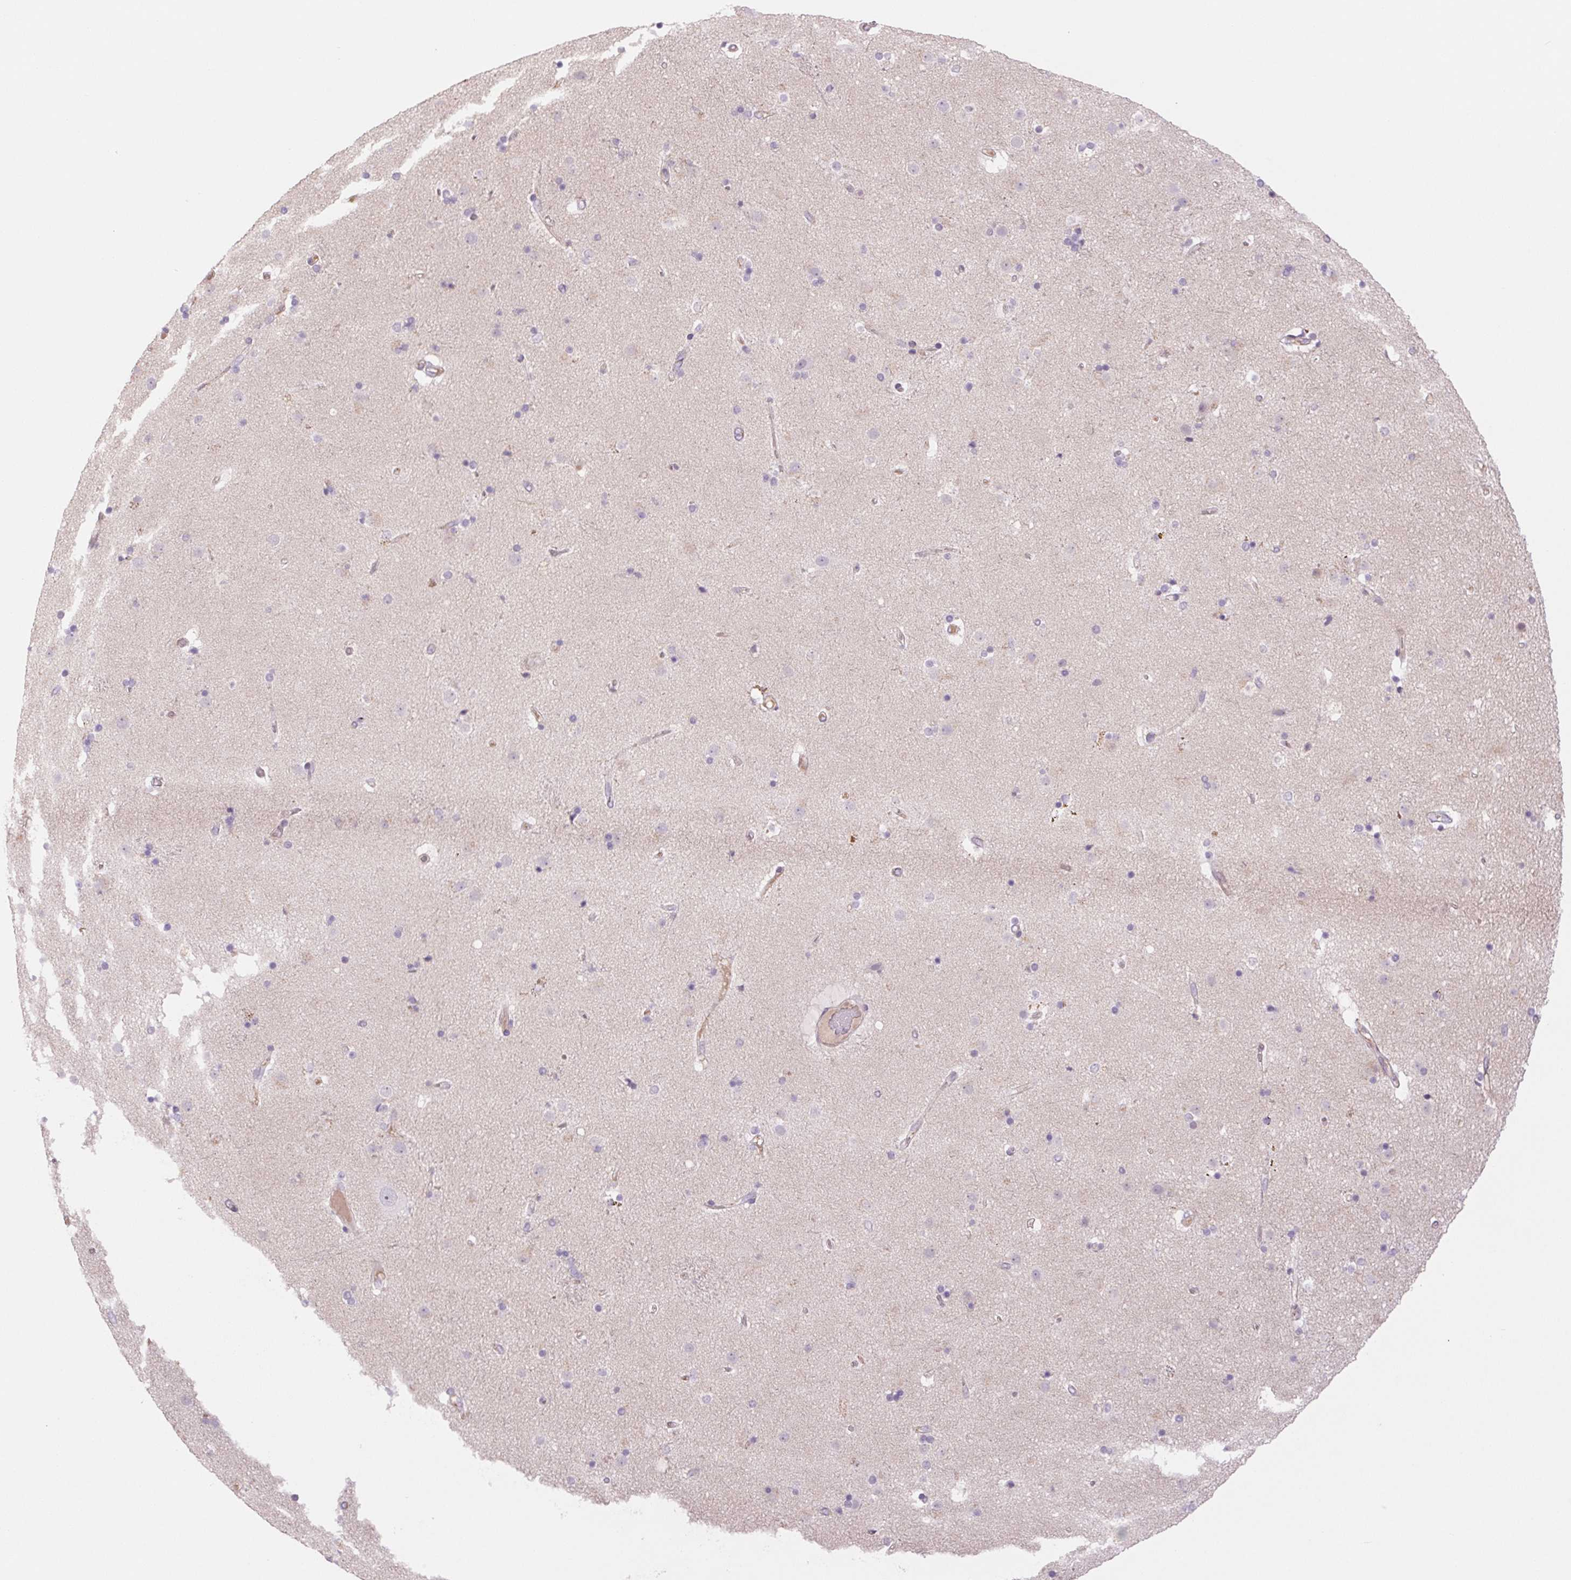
{"staining": {"intensity": "negative", "quantity": "none", "location": "none"}, "tissue": "caudate", "cell_type": "Glial cells", "image_type": "normal", "snomed": [{"axis": "morphology", "description": "Normal tissue, NOS"}, {"axis": "topography", "description": "Lateral ventricle wall"}], "caption": "High magnification brightfield microscopy of benign caudate stained with DAB (3,3'-diaminobenzidine) (brown) and counterstained with hematoxylin (blue): glial cells show no significant staining. (DAB (3,3'-diaminobenzidine) immunohistochemistry (IHC) visualized using brightfield microscopy, high magnification).", "gene": "KRT1", "patient": {"sex": "female", "age": 71}}